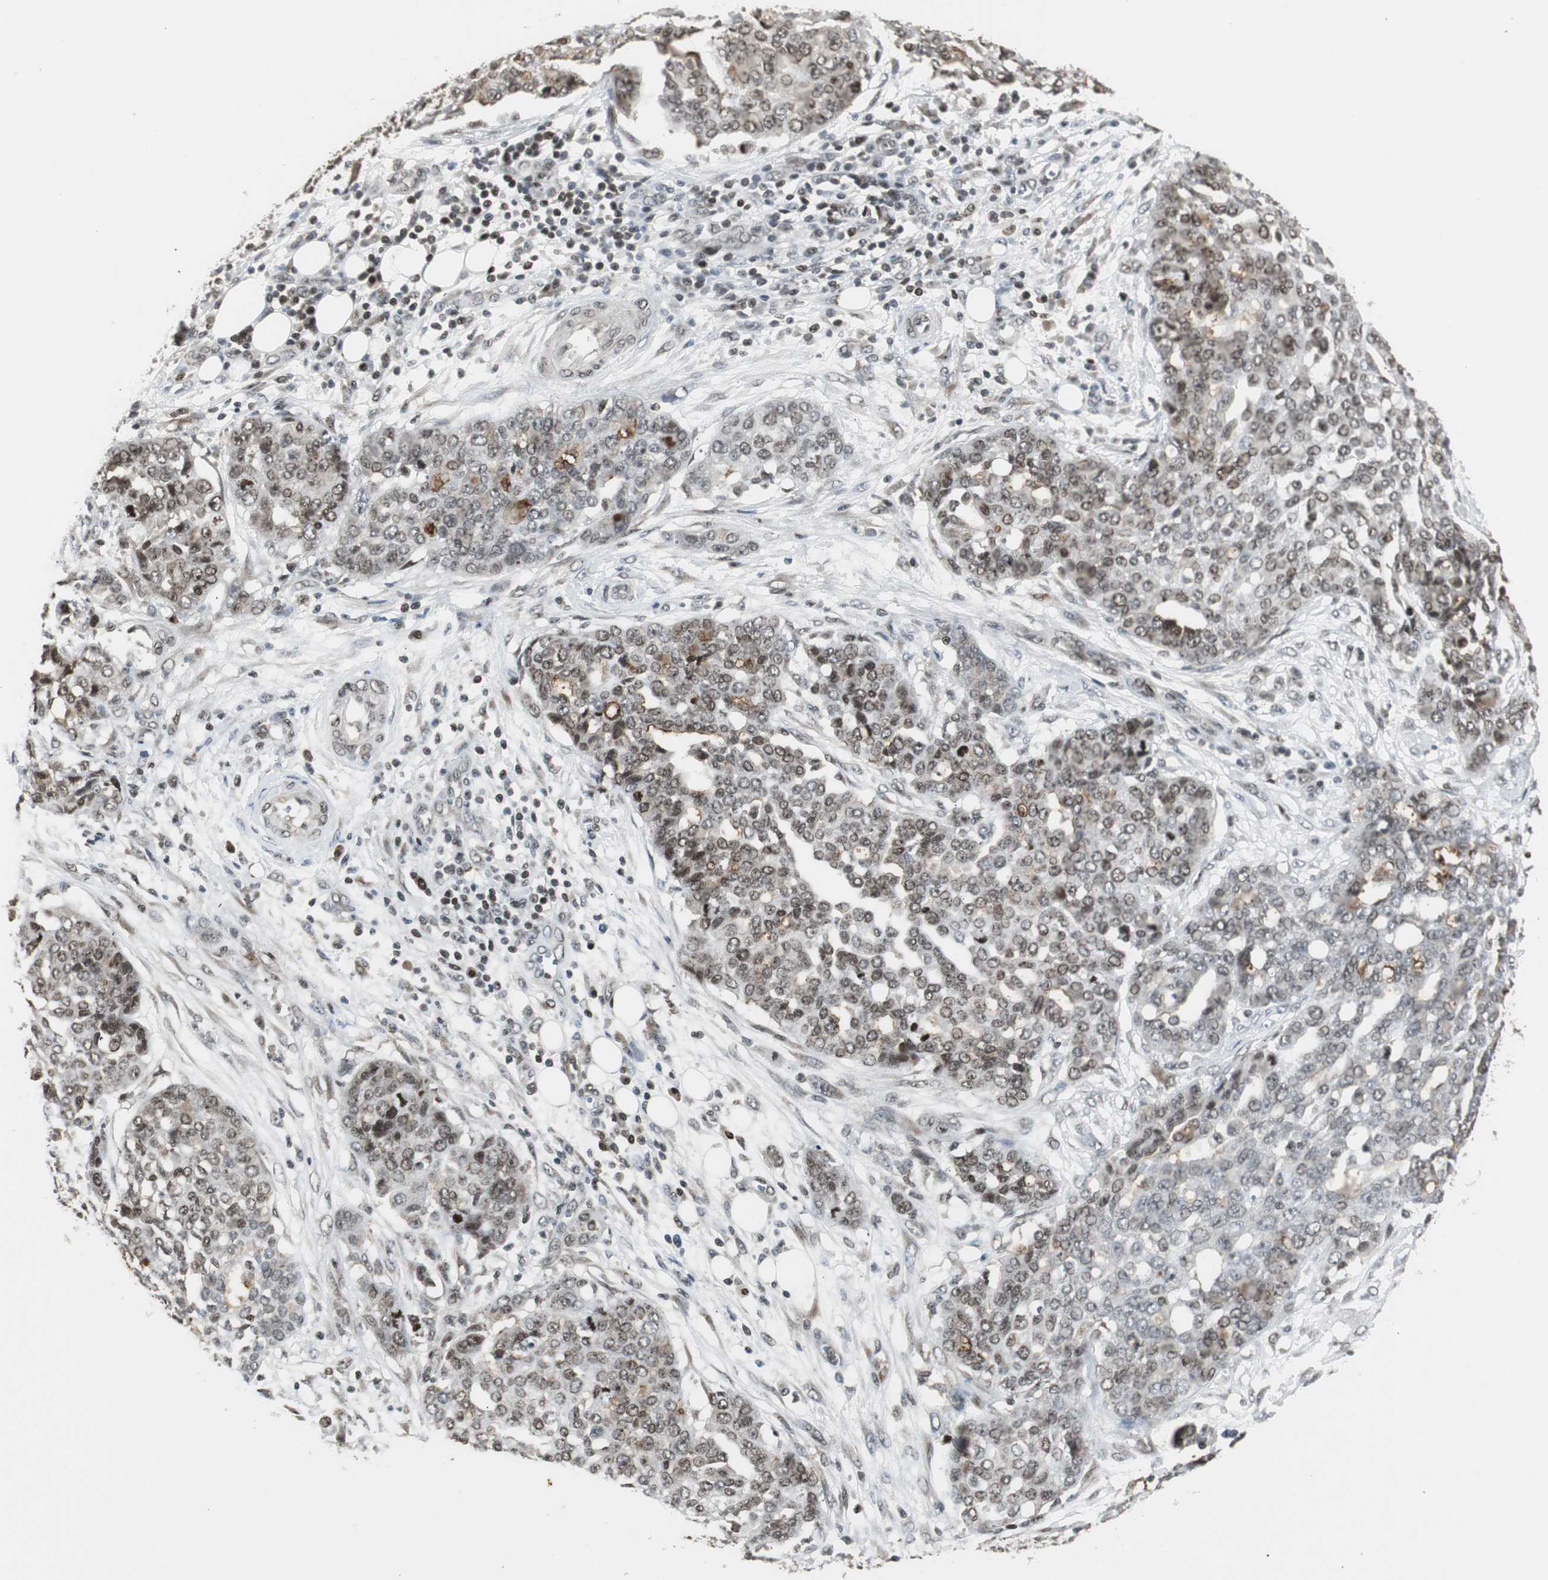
{"staining": {"intensity": "moderate", "quantity": "25%-75%", "location": "cytoplasmic/membranous,nuclear"}, "tissue": "ovarian cancer", "cell_type": "Tumor cells", "image_type": "cancer", "snomed": [{"axis": "morphology", "description": "Cystadenocarcinoma, serous, NOS"}, {"axis": "topography", "description": "Soft tissue"}, {"axis": "topography", "description": "Ovary"}], "caption": "High-magnification brightfield microscopy of ovarian serous cystadenocarcinoma stained with DAB (3,3'-diaminobenzidine) (brown) and counterstained with hematoxylin (blue). tumor cells exhibit moderate cytoplasmic/membranous and nuclear positivity is identified in approximately25%-75% of cells. (DAB IHC, brown staining for protein, blue staining for nuclei).", "gene": "MPG", "patient": {"sex": "female", "age": 57}}